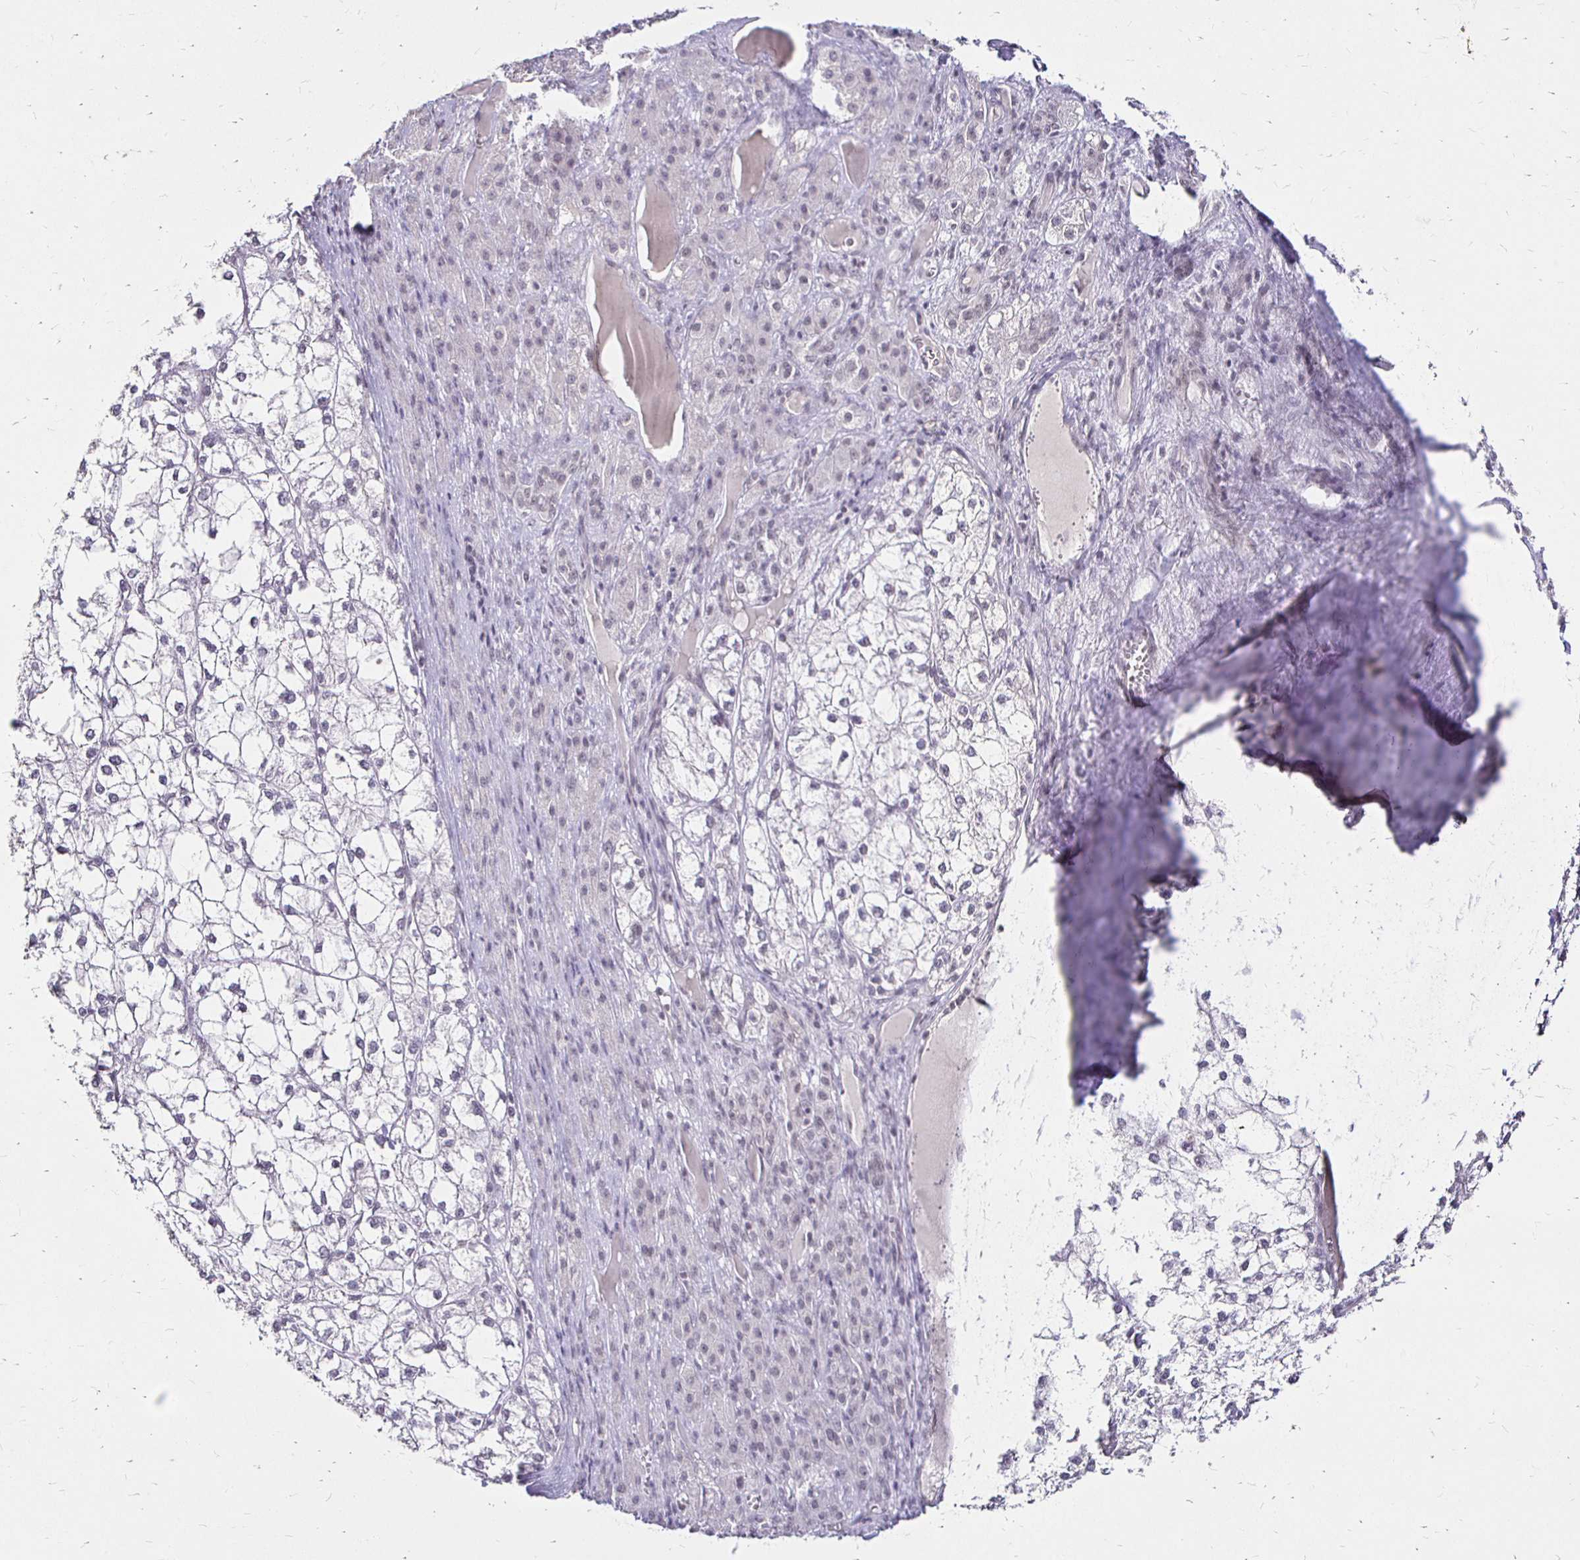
{"staining": {"intensity": "negative", "quantity": "none", "location": "none"}, "tissue": "liver cancer", "cell_type": "Tumor cells", "image_type": "cancer", "snomed": [{"axis": "morphology", "description": "Carcinoma, Hepatocellular, NOS"}, {"axis": "topography", "description": "Liver"}], "caption": "Liver cancer stained for a protein using IHC exhibits no staining tumor cells.", "gene": "SIN3A", "patient": {"sex": "female", "age": 43}}